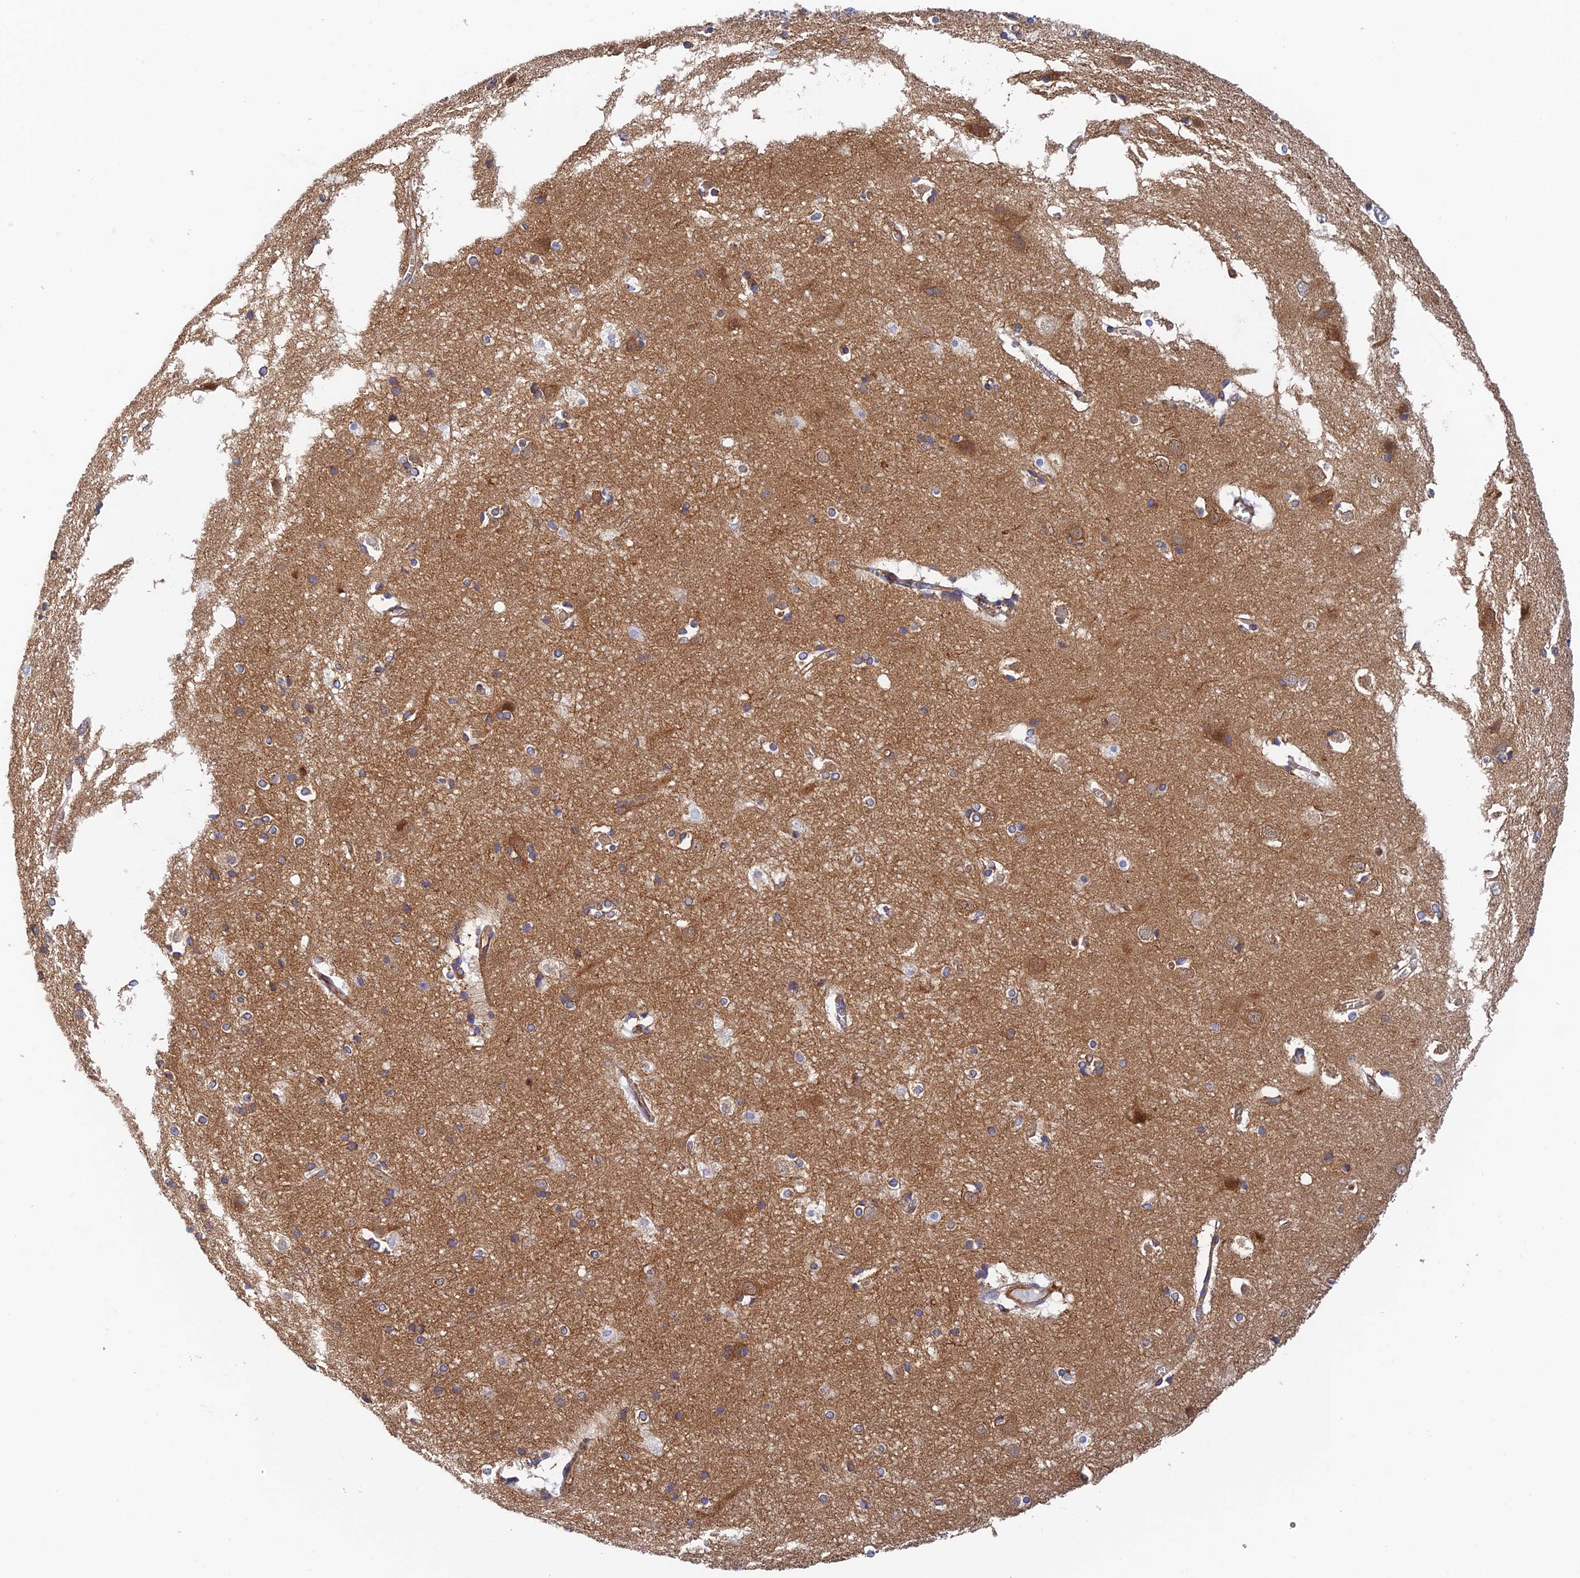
{"staining": {"intensity": "moderate", "quantity": ">75%", "location": "cytoplasmic/membranous"}, "tissue": "cerebral cortex", "cell_type": "Endothelial cells", "image_type": "normal", "snomed": [{"axis": "morphology", "description": "Normal tissue, NOS"}, {"axis": "topography", "description": "Cerebral cortex"}], "caption": "Immunohistochemical staining of unremarkable human cerebral cortex reveals >75% levels of moderate cytoplasmic/membranous protein expression in about >75% of endothelial cells.", "gene": "DCTN2", "patient": {"sex": "male", "age": 54}}